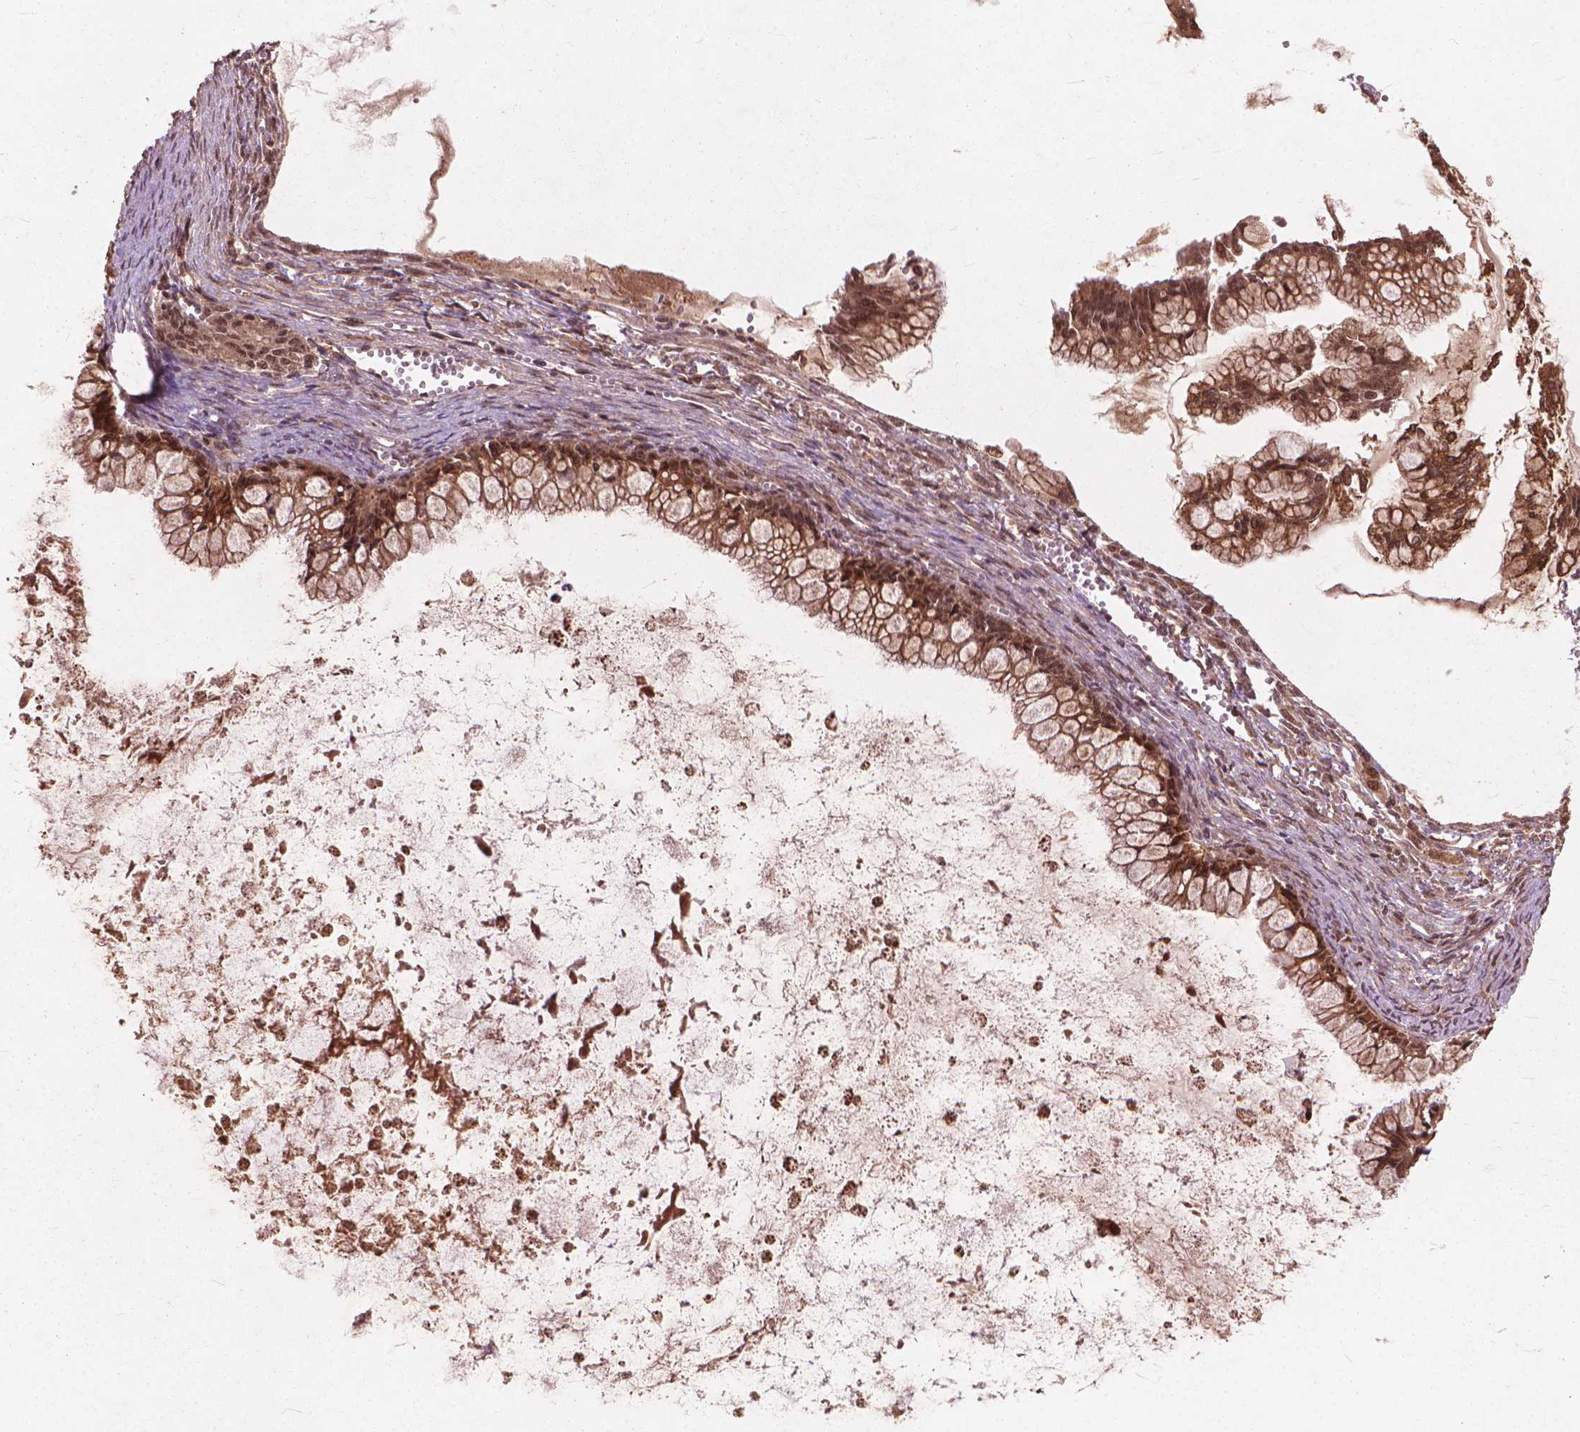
{"staining": {"intensity": "moderate", "quantity": ">75%", "location": "cytoplasmic/membranous,nuclear"}, "tissue": "ovarian cancer", "cell_type": "Tumor cells", "image_type": "cancer", "snomed": [{"axis": "morphology", "description": "Cystadenocarcinoma, mucinous, NOS"}, {"axis": "topography", "description": "Ovary"}], "caption": "Ovarian mucinous cystadenocarcinoma stained with a protein marker demonstrates moderate staining in tumor cells.", "gene": "SSU72", "patient": {"sex": "female", "age": 67}}